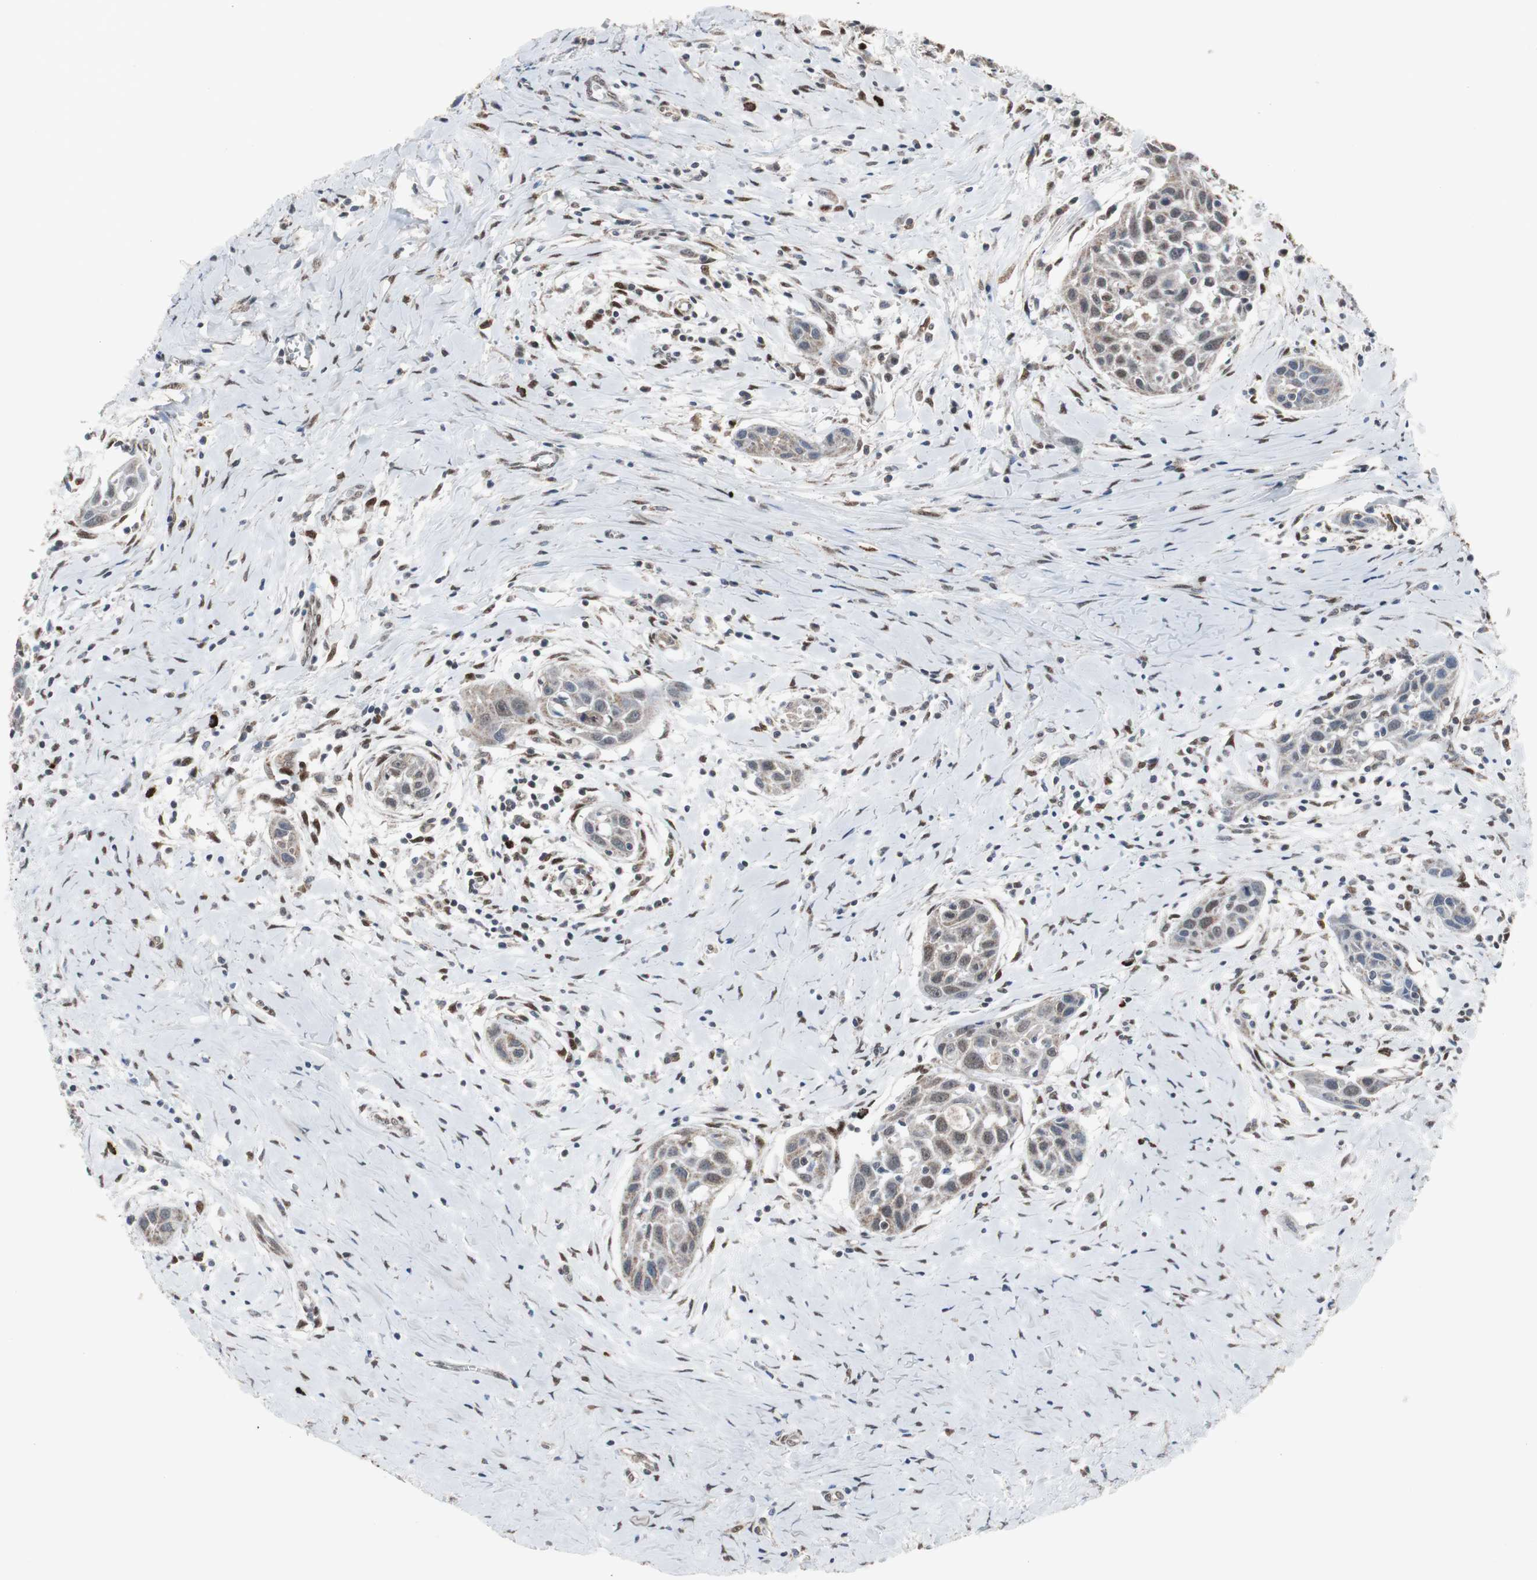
{"staining": {"intensity": "moderate", "quantity": "25%-75%", "location": "nuclear"}, "tissue": "head and neck cancer", "cell_type": "Tumor cells", "image_type": "cancer", "snomed": [{"axis": "morphology", "description": "Squamous cell carcinoma, NOS"}, {"axis": "topography", "description": "Oral tissue"}, {"axis": "topography", "description": "Head-Neck"}], "caption": "The histopathology image exhibits a brown stain indicating the presence of a protein in the nuclear of tumor cells in head and neck cancer (squamous cell carcinoma).", "gene": "ZHX2", "patient": {"sex": "female", "age": 50}}